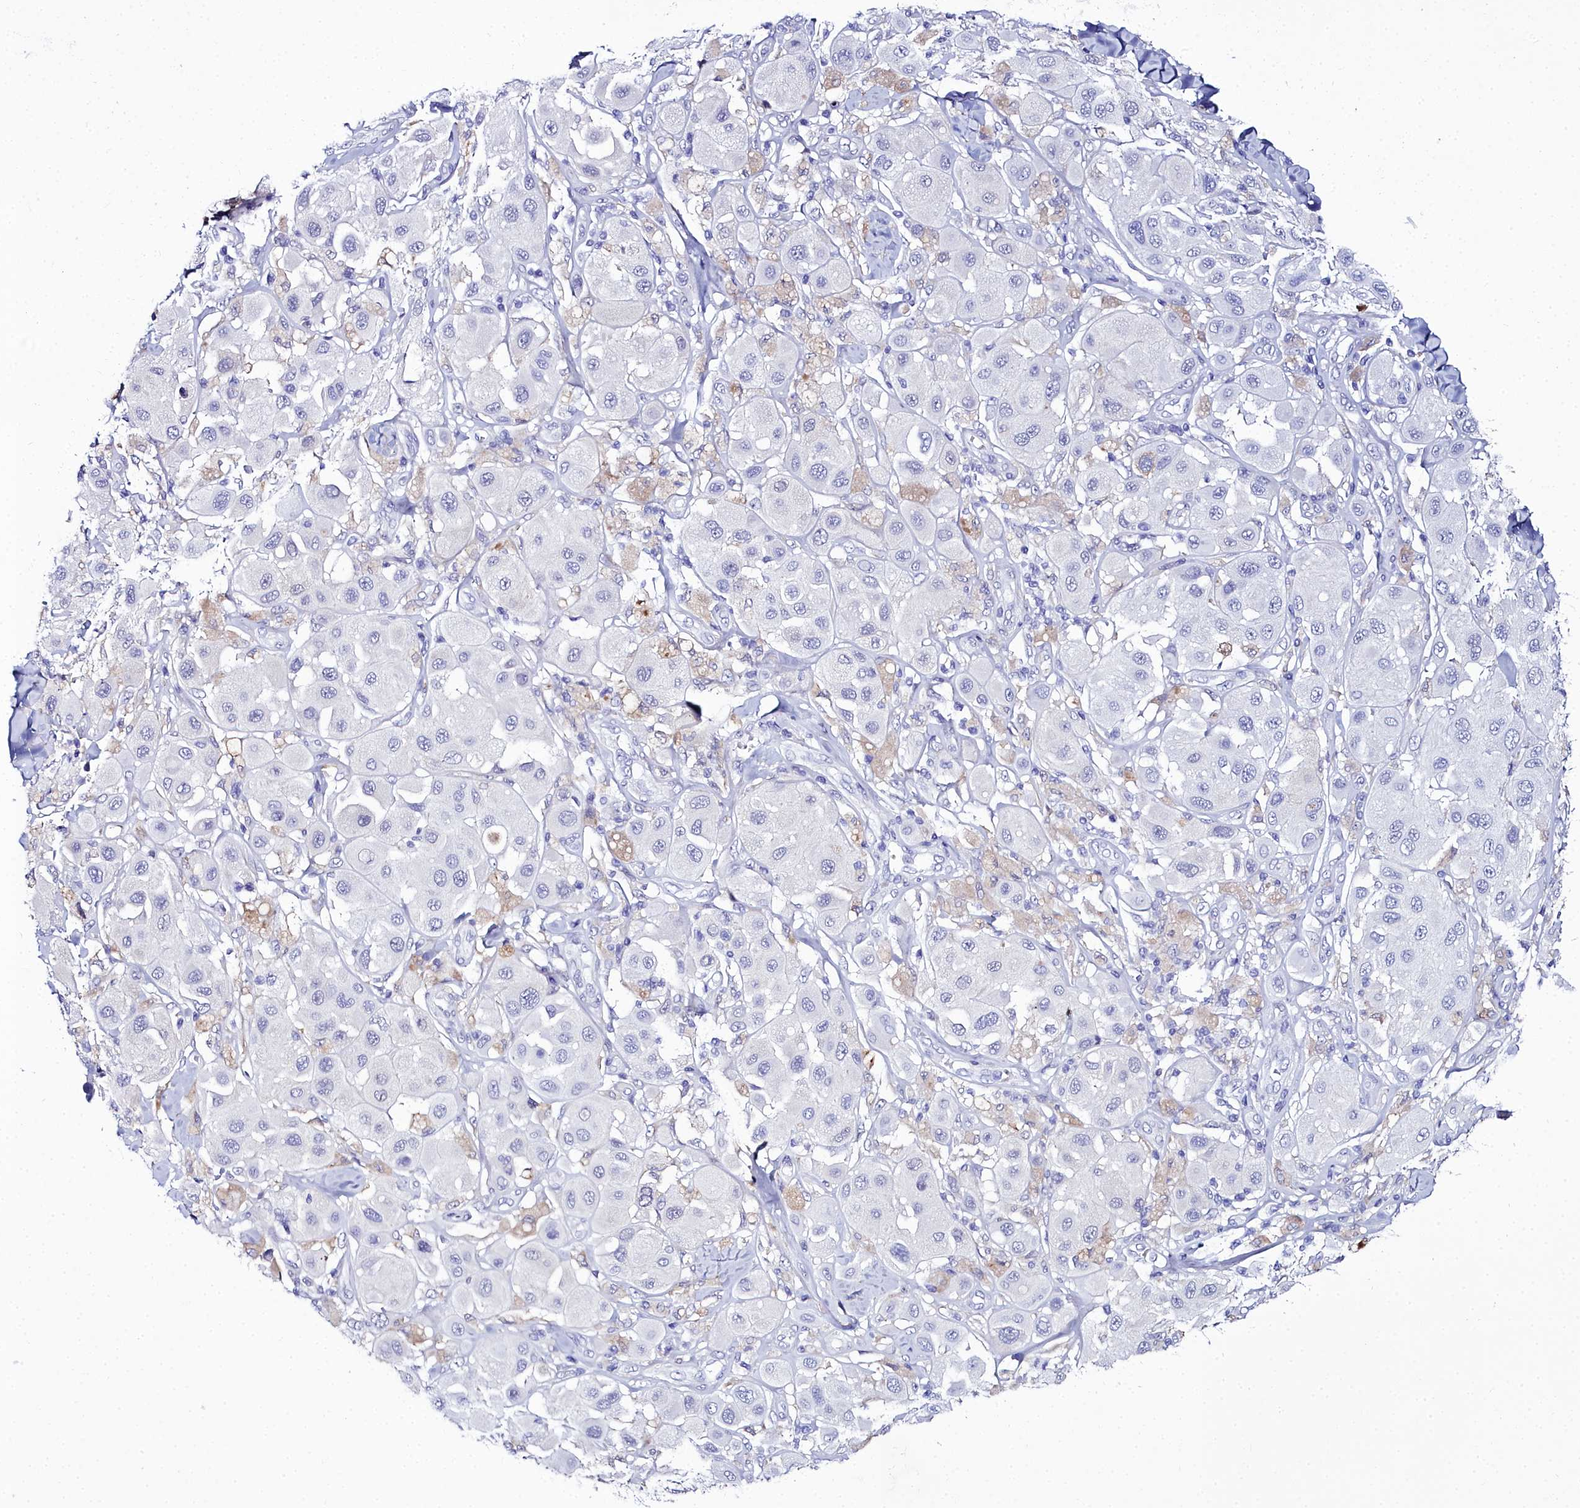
{"staining": {"intensity": "negative", "quantity": "none", "location": "none"}, "tissue": "melanoma", "cell_type": "Tumor cells", "image_type": "cancer", "snomed": [{"axis": "morphology", "description": "Malignant melanoma, Metastatic site"}, {"axis": "topography", "description": "Skin"}], "caption": "Immunohistochemistry (IHC) image of human melanoma stained for a protein (brown), which reveals no expression in tumor cells. (IHC, brightfield microscopy, high magnification).", "gene": "ELAPOR2", "patient": {"sex": "male", "age": 41}}